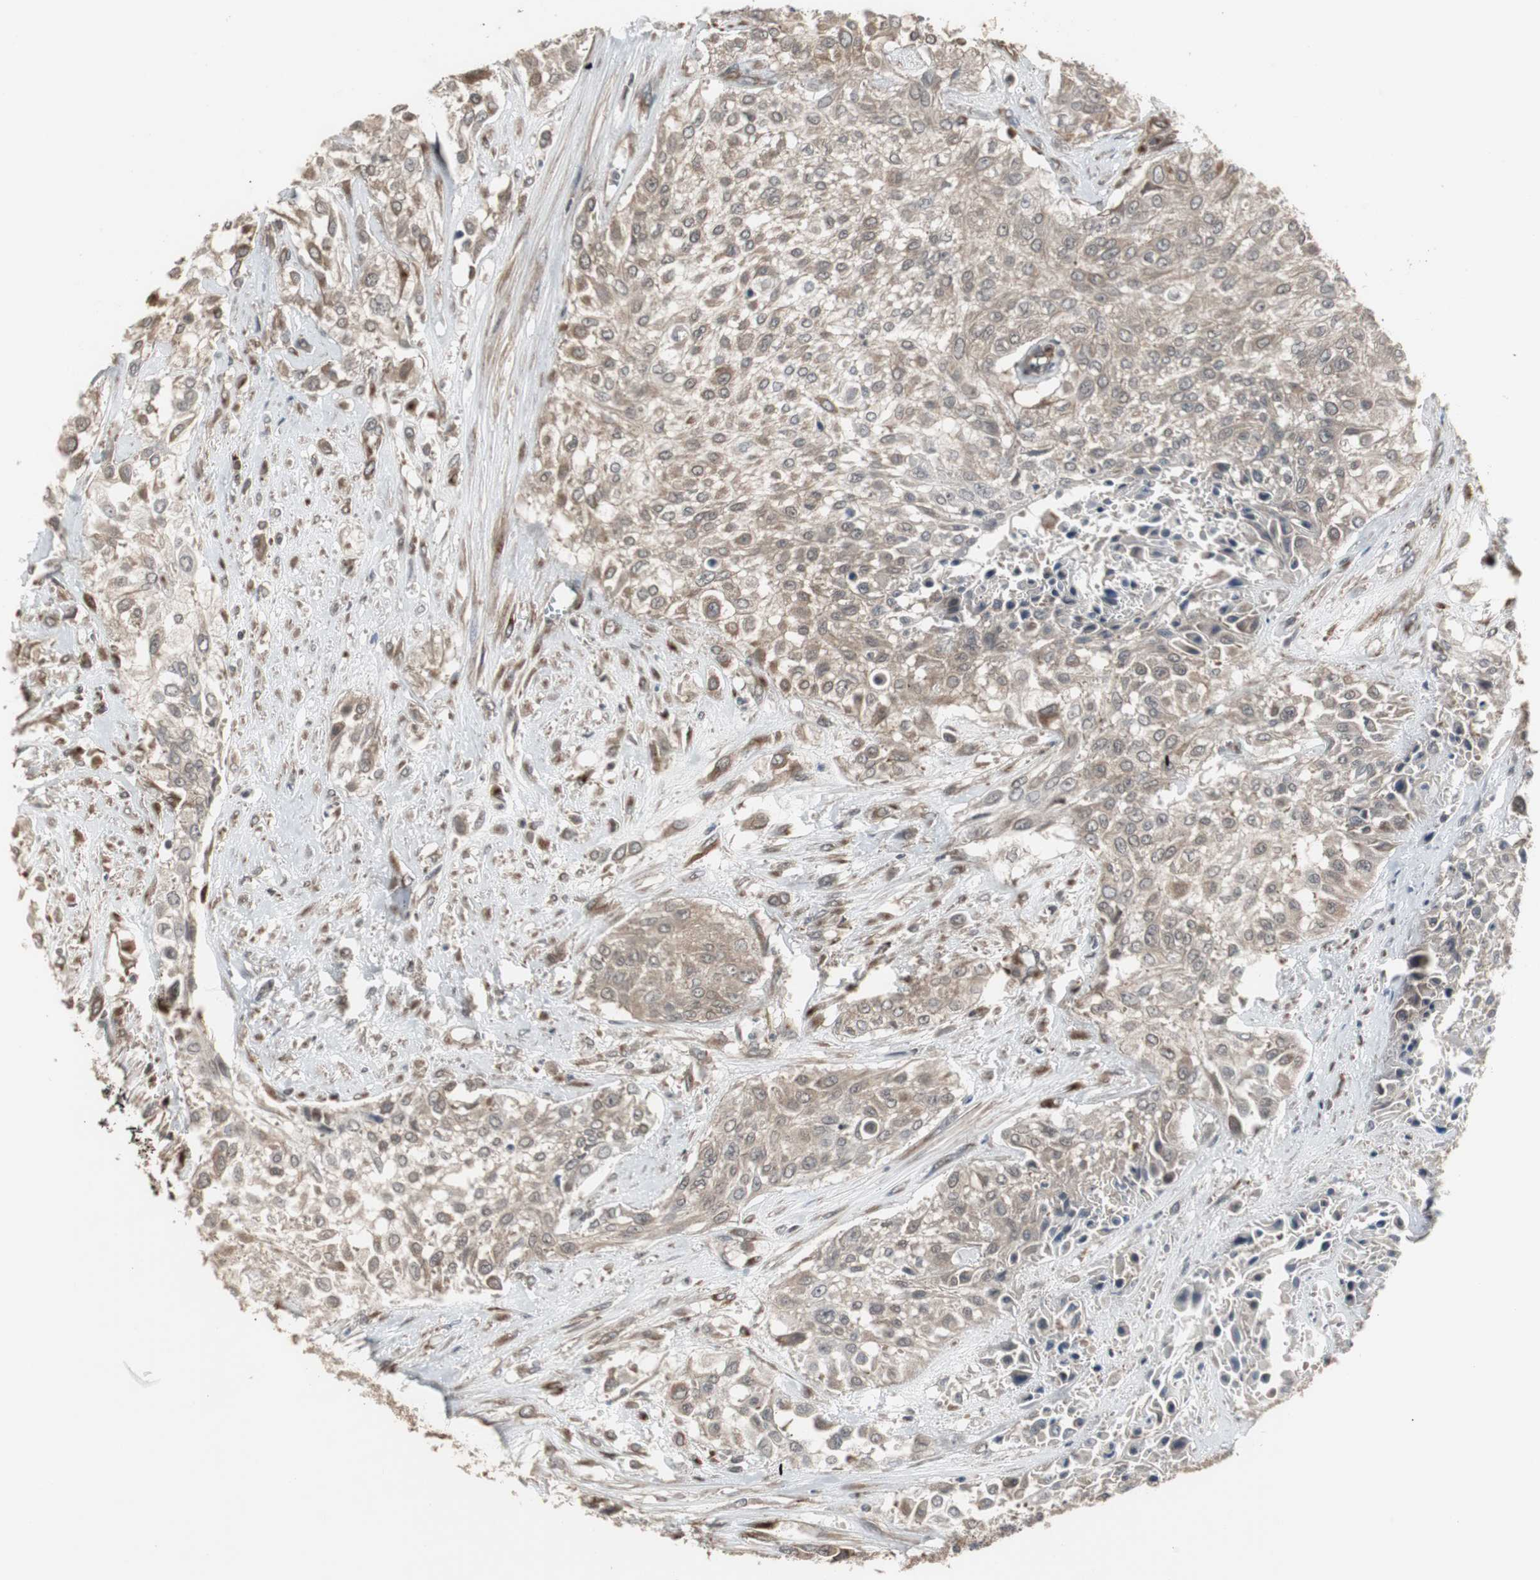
{"staining": {"intensity": "weak", "quantity": ">75%", "location": "cytoplasmic/membranous"}, "tissue": "urothelial cancer", "cell_type": "Tumor cells", "image_type": "cancer", "snomed": [{"axis": "morphology", "description": "Urothelial carcinoma, High grade"}, {"axis": "topography", "description": "Urinary bladder"}], "caption": "Urothelial cancer tissue displays weak cytoplasmic/membranous expression in about >75% of tumor cells, visualized by immunohistochemistry.", "gene": "ATP2B2", "patient": {"sex": "male", "age": 57}}